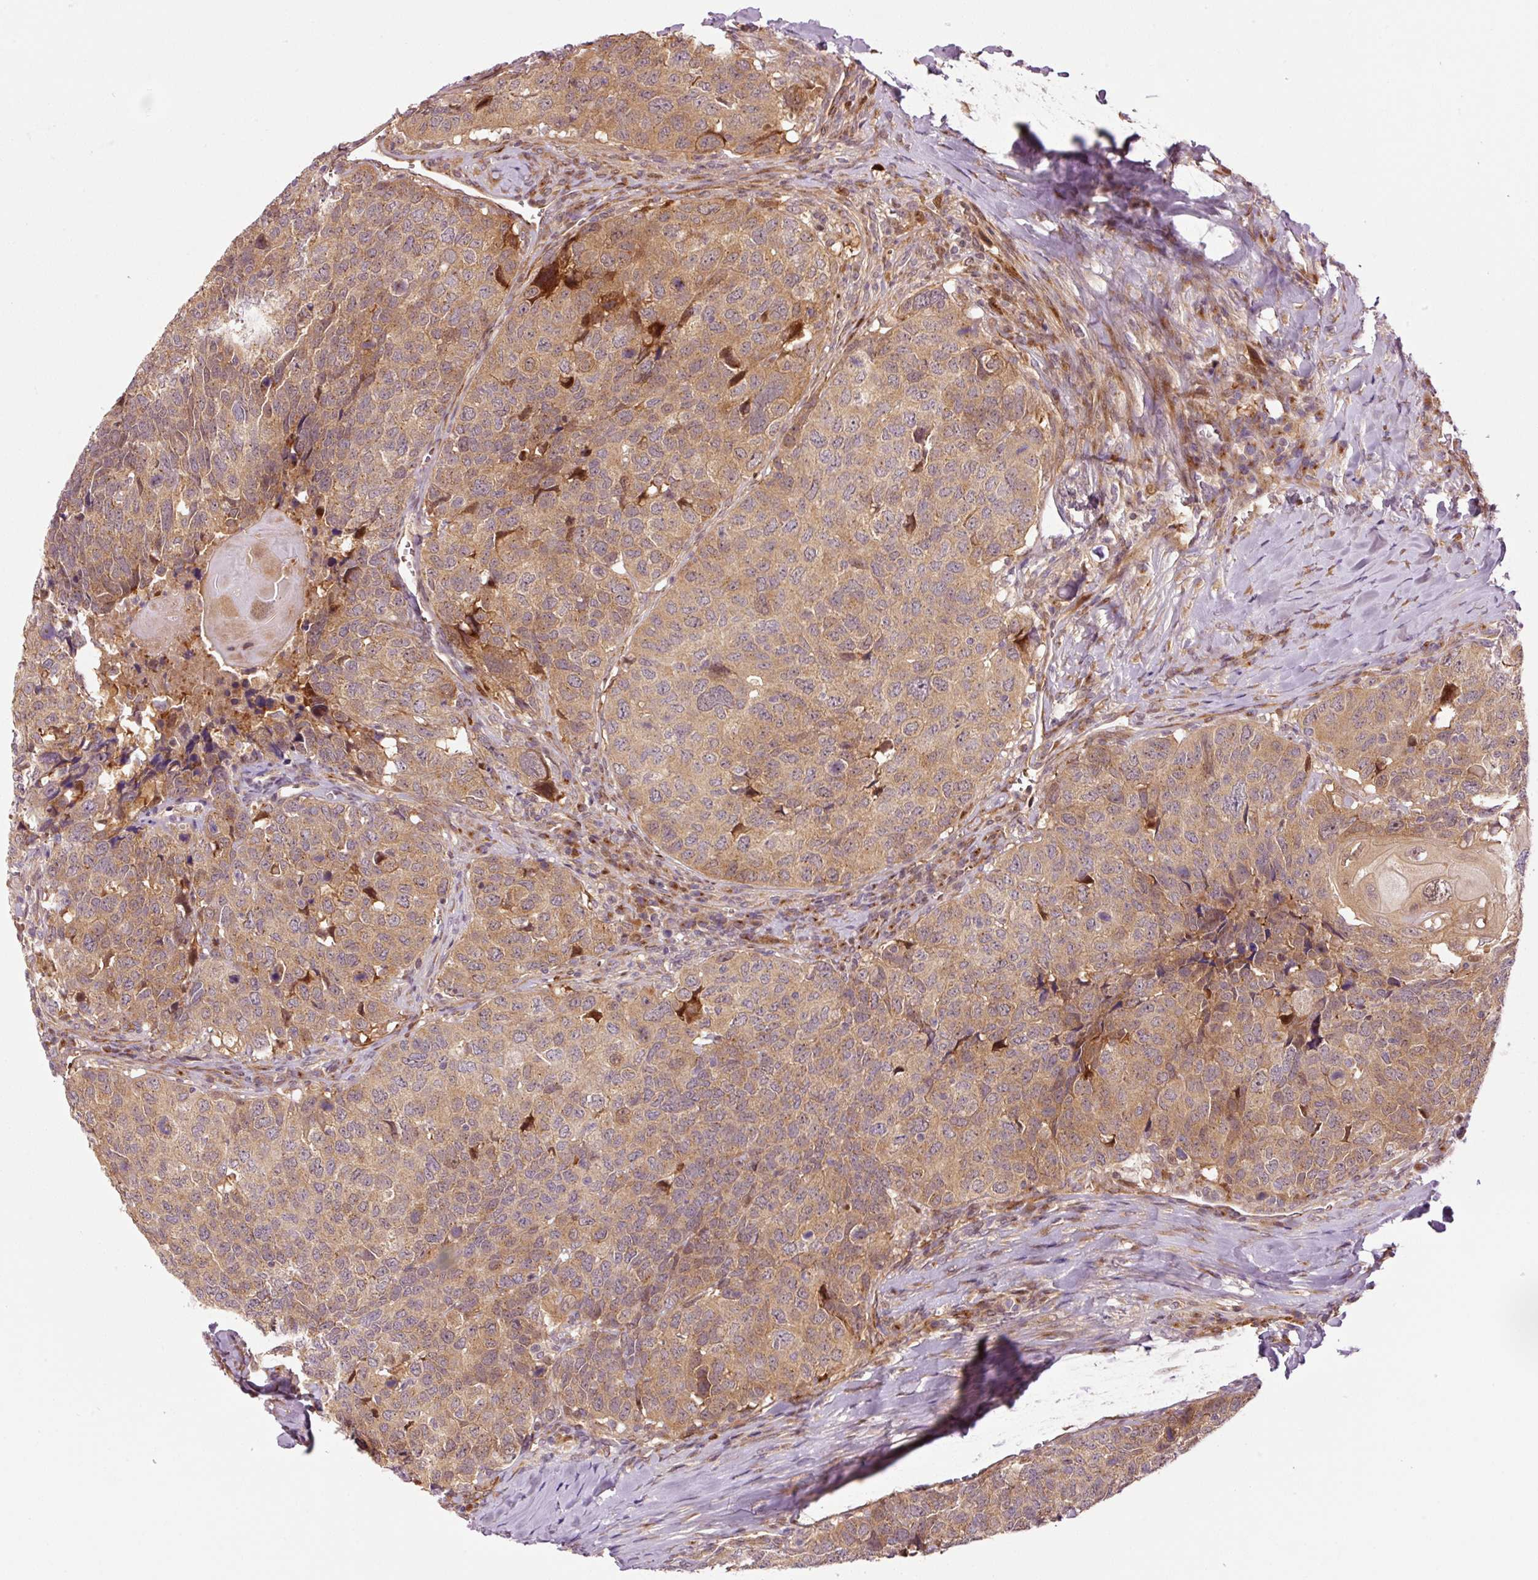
{"staining": {"intensity": "moderate", "quantity": ">75%", "location": "cytoplasmic/membranous"}, "tissue": "head and neck cancer", "cell_type": "Tumor cells", "image_type": "cancer", "snomed": [{"axis": "morphology", "description": "Squamous cell carcinoma, NOS"}, {"axis": "topography", "description": "Head-Neck"}], "caption": "Tumor cells demonstrate medium levels of moderate cytoplasmic/membranous positivity in approximately >75% of cells in human head and neck cancer.", "gene": "PPP1R14B", "patient": {"sex": "male", "age": 66}}